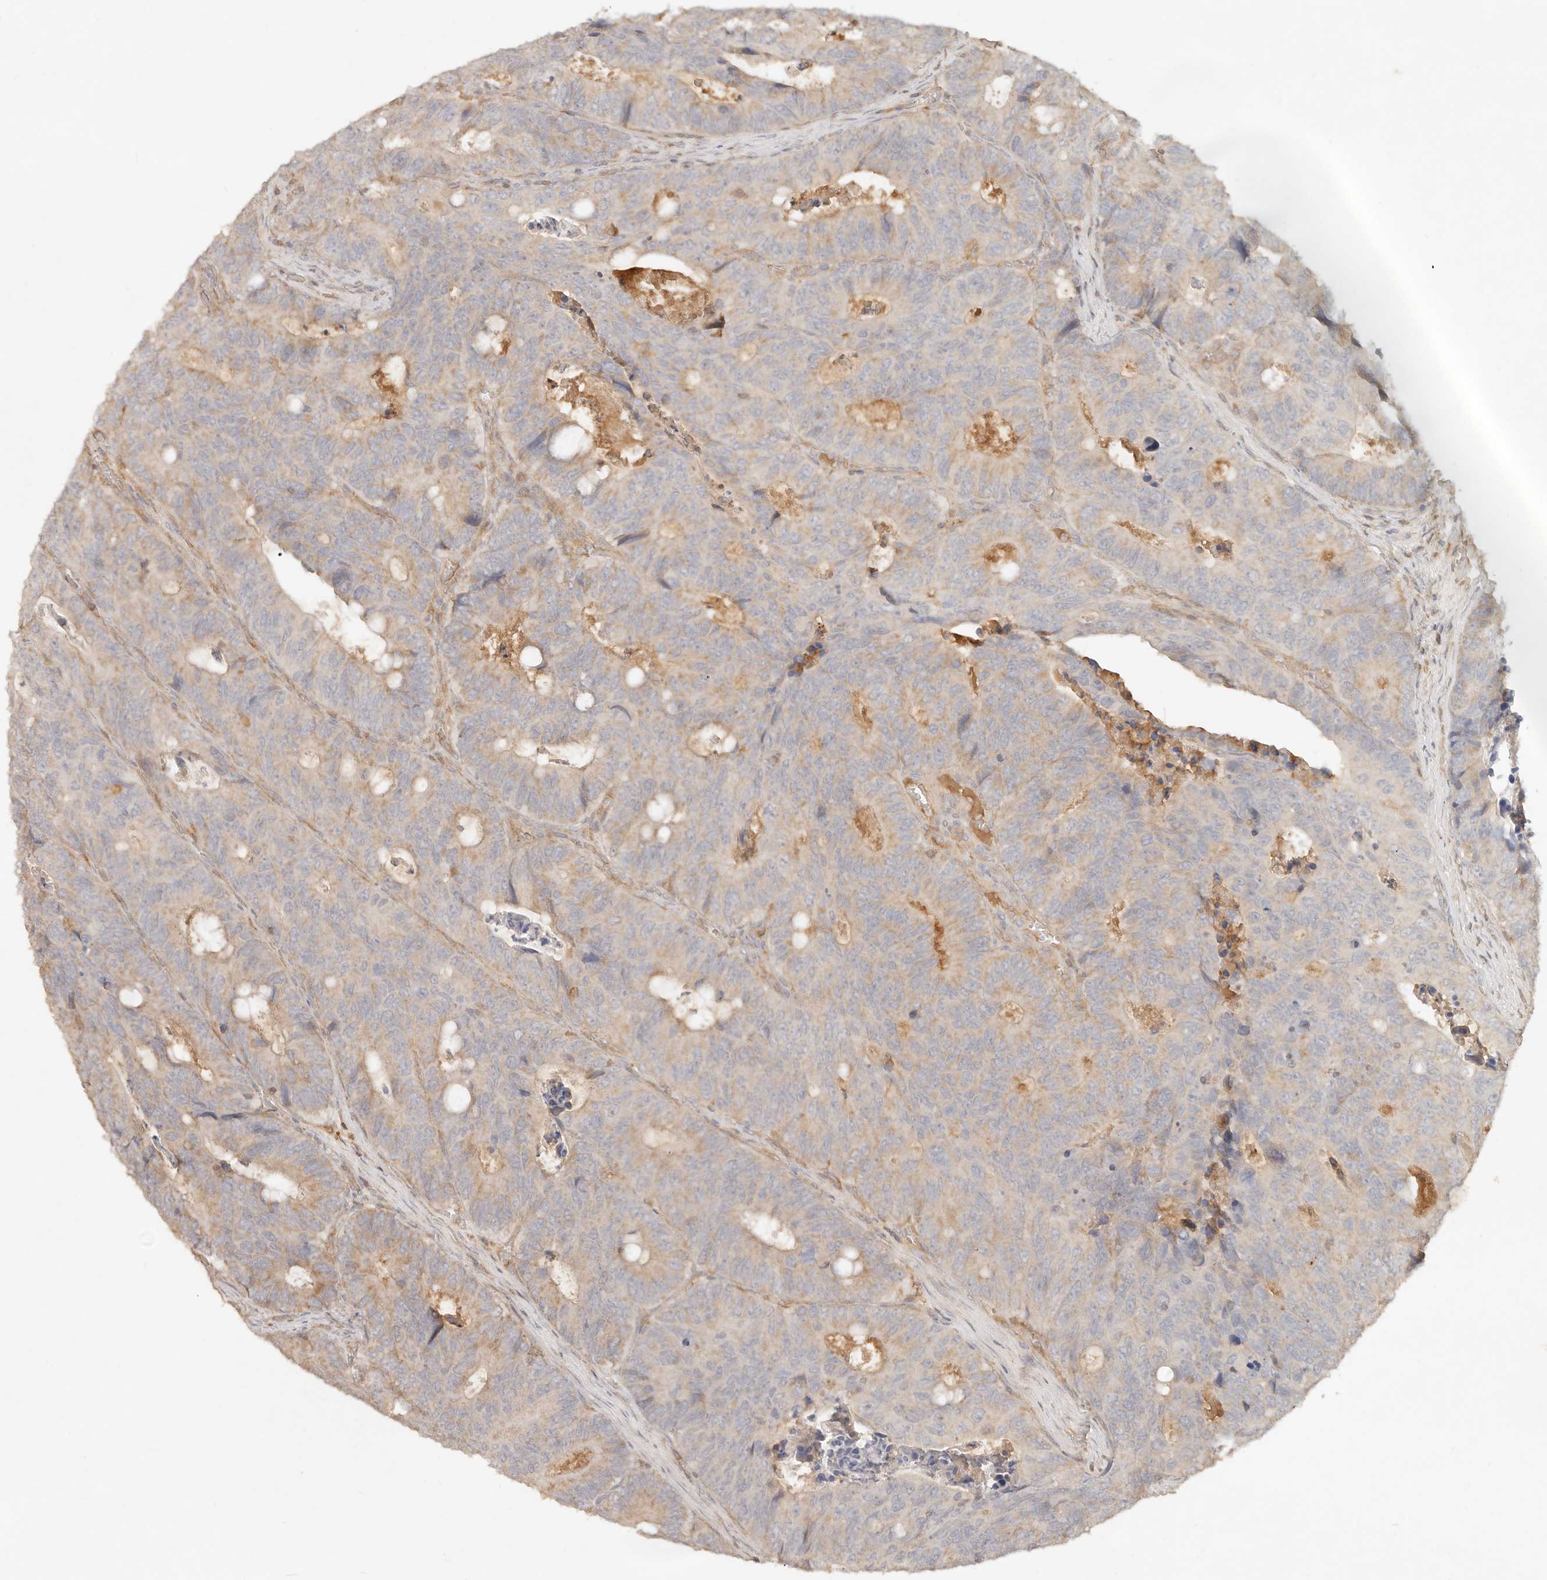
{"staining": {"intensity": "weak", "quantity": ">75%", "location": "cytoplasmic/membranous"}, "tissue": "colorectal cancer", "cell_type": "Tumor cells", "image_type": "cancer", "snomed": [{"axis": "morphology", "description": "Adenocarcinoma, NOS"}, {"axis": "topography", "description": "Colon"}], "caption": "Colorectal adenocarcinoma tissue displays weak cytoplasmic/membranous staining in about >75% of tumor cells", "gene": "NECAP2", "patient": {"sex": "male", "age": 87}}